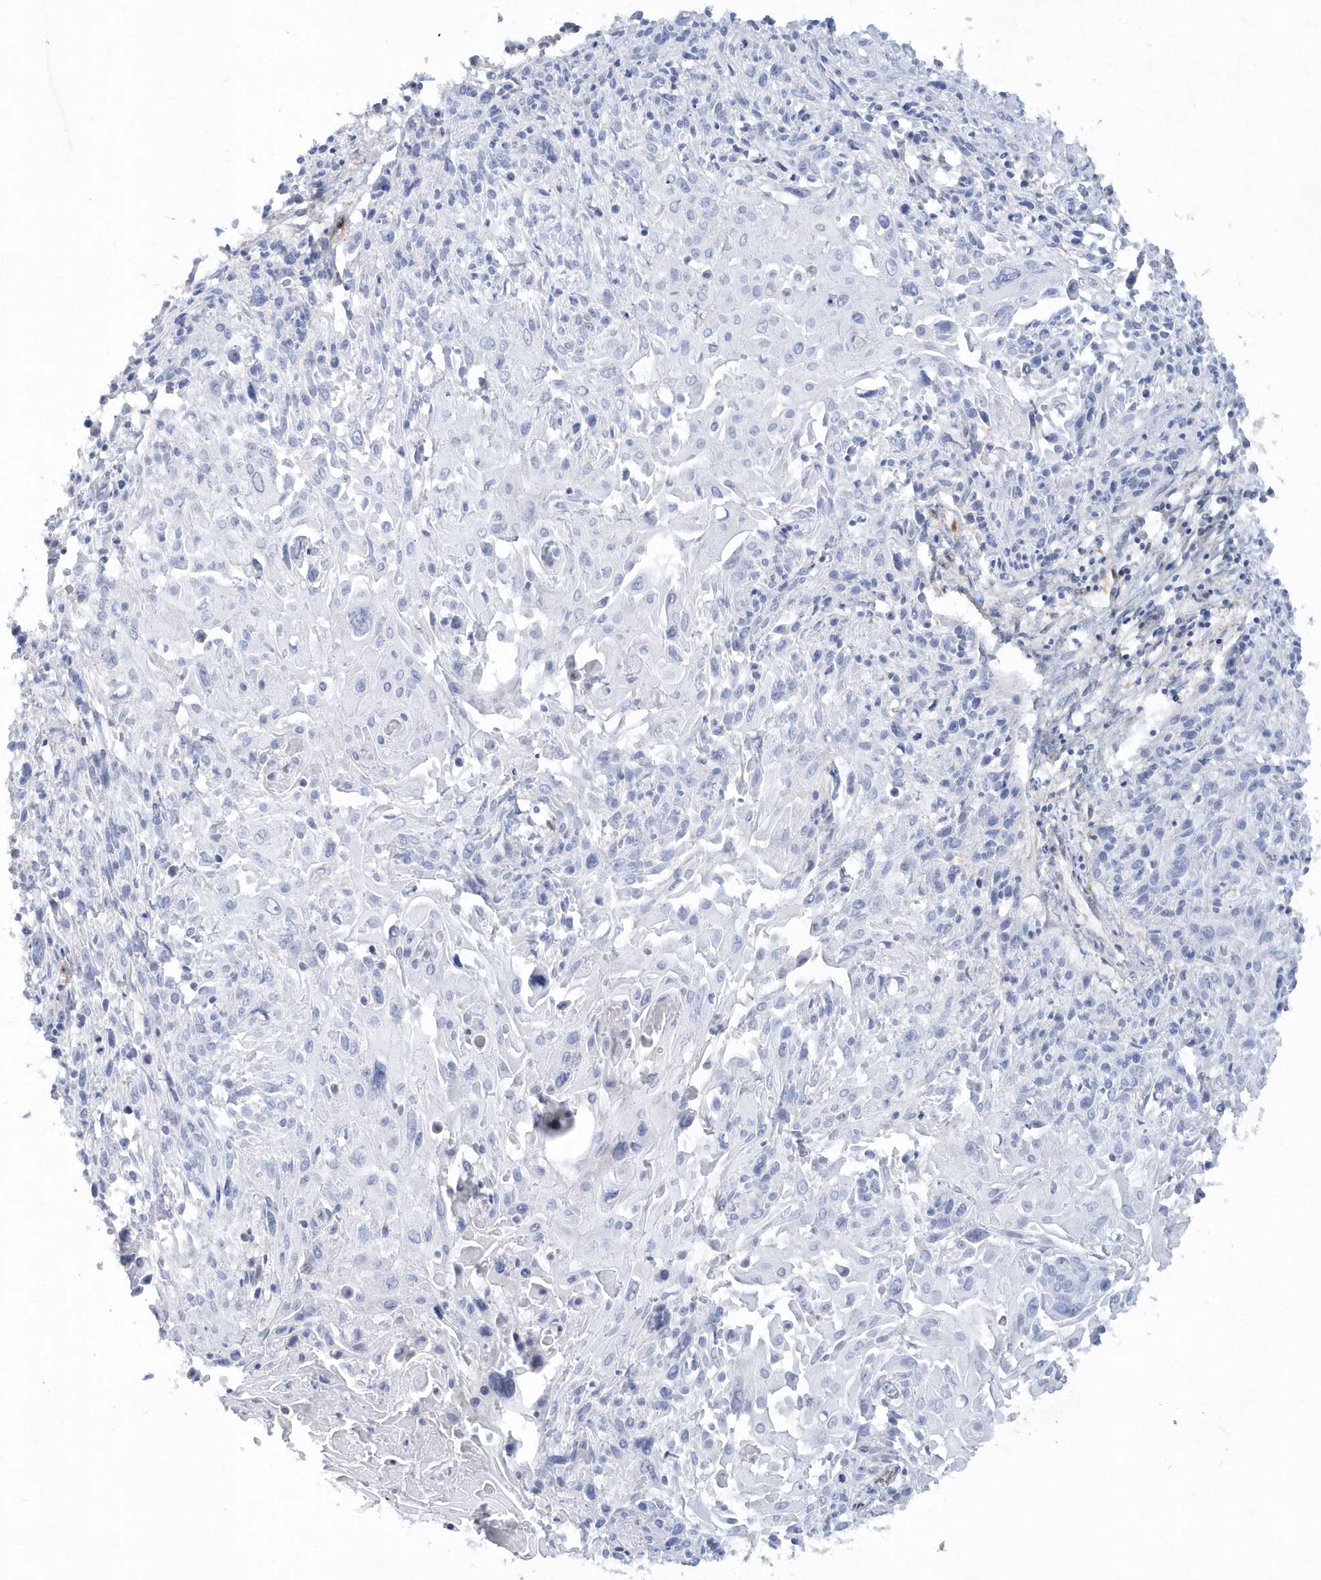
{"staining": {"intensity": "negative", "quantity": "none", "location": "none"}, "tissue": "cervical cancer", "cell_type": "Tumor cells", "image_type": "cancer", "snomed": [{"axis": "morphology", "description": "Squamous cell carcinoma, NOS"}, {"axis": "topography", "description": "Cervix"}], "caption": "DAB immunohistochemical staining of cervical cancer (squamous cell carcinoma) reveals no significant expression in tumor cells.", "gene": "DNAH1", "patient": {"sex": "female", "age": 51}}